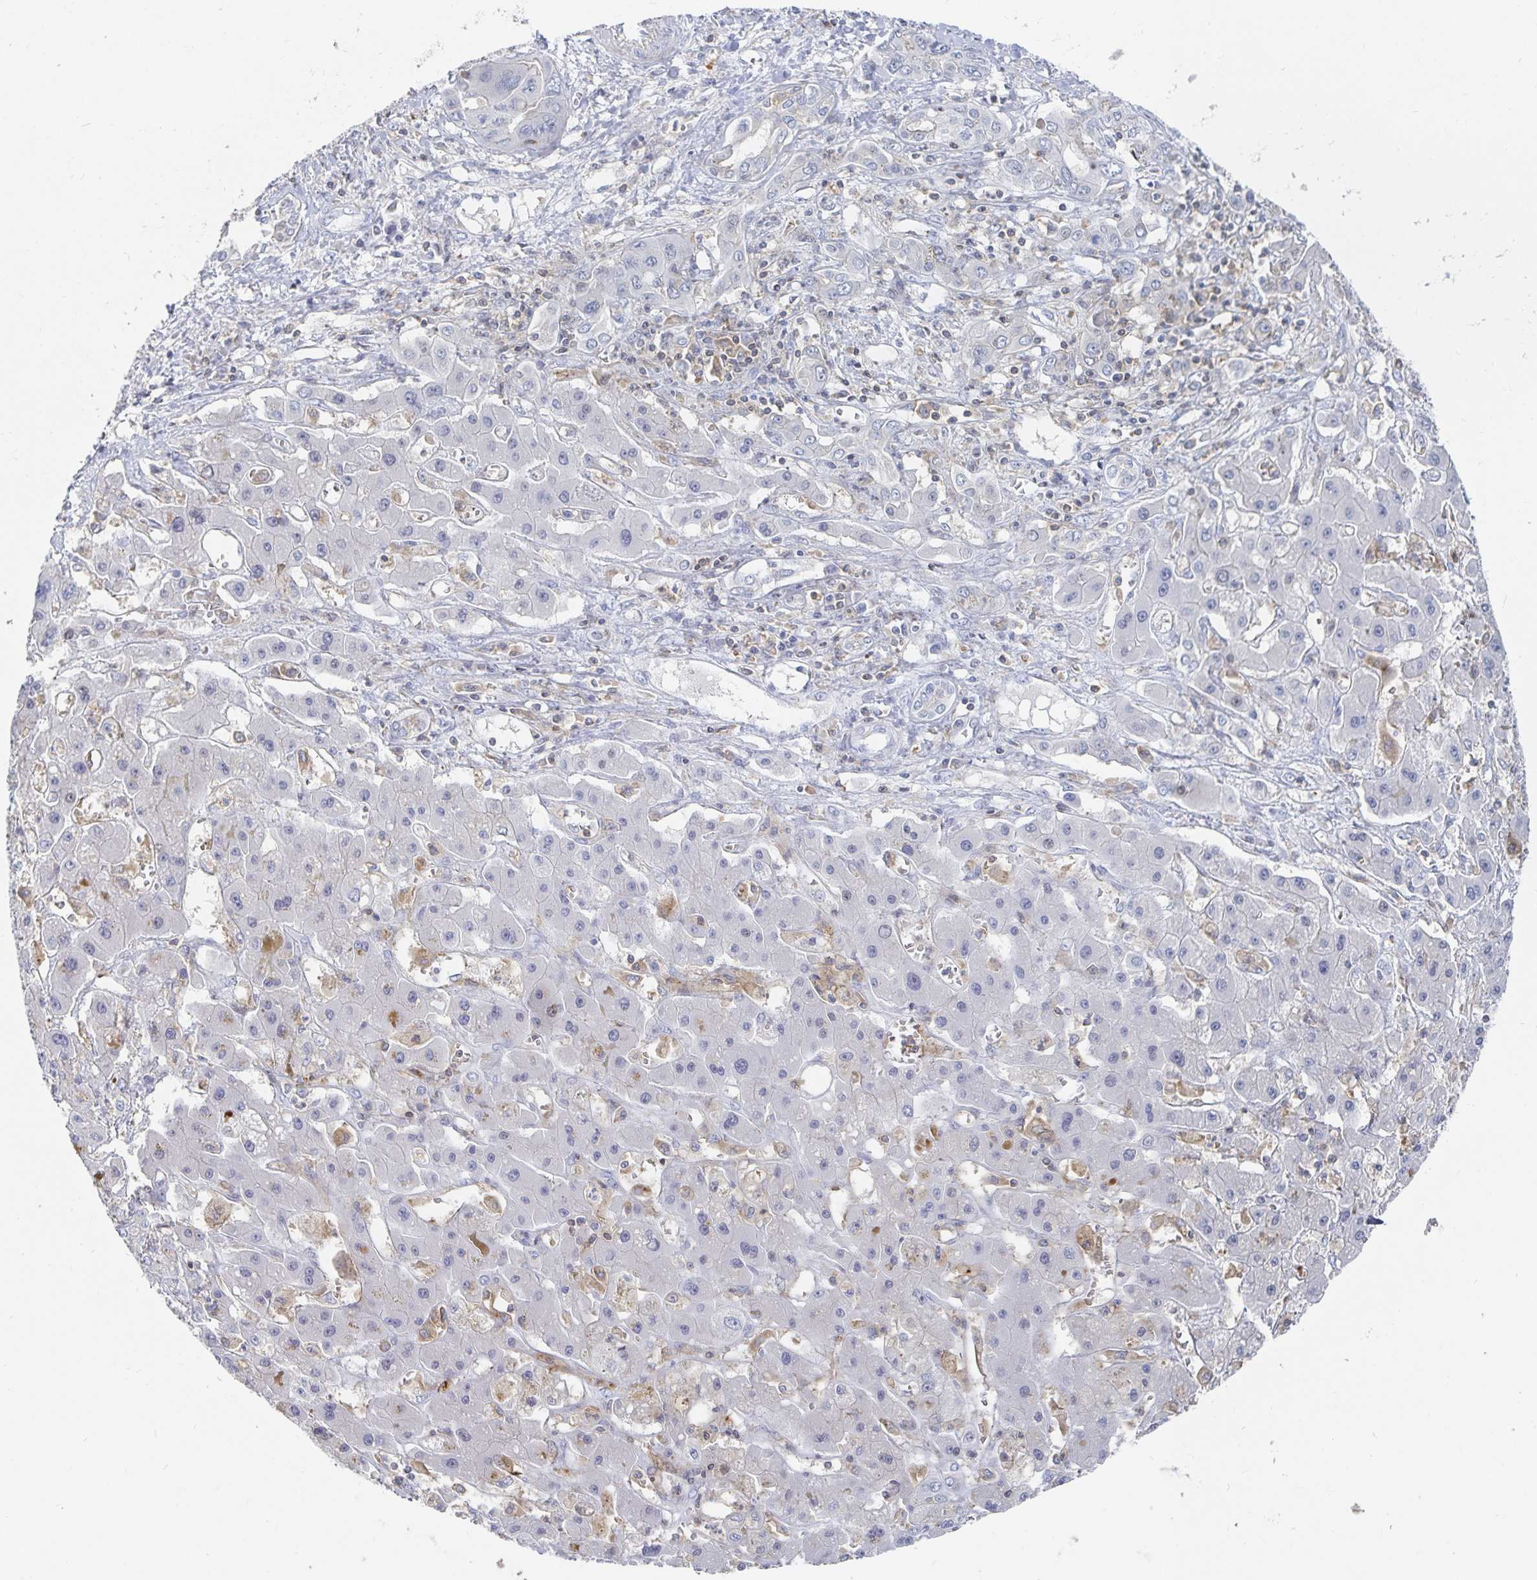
{"staining": {"intensity": "negative", "quantity": "none", "location": "none"}, "tissue": "liver cancer", "cell_type": "Tumor cells", "image_type": "cancer", "snomed": [{"axis": "morphology", "description": "Cholangiocarcinoma"}, {"axis": "topography", "description": "Liver"}], "caption": "A high-resolution photomicrograph shows immunohistochemistry (IHC) staining of cholangiocarcinoma (liver), which displays no significant positivity in tumor cells.", "gene": "PIK3CD", "patient": {"sex": "male", "age": 67}}